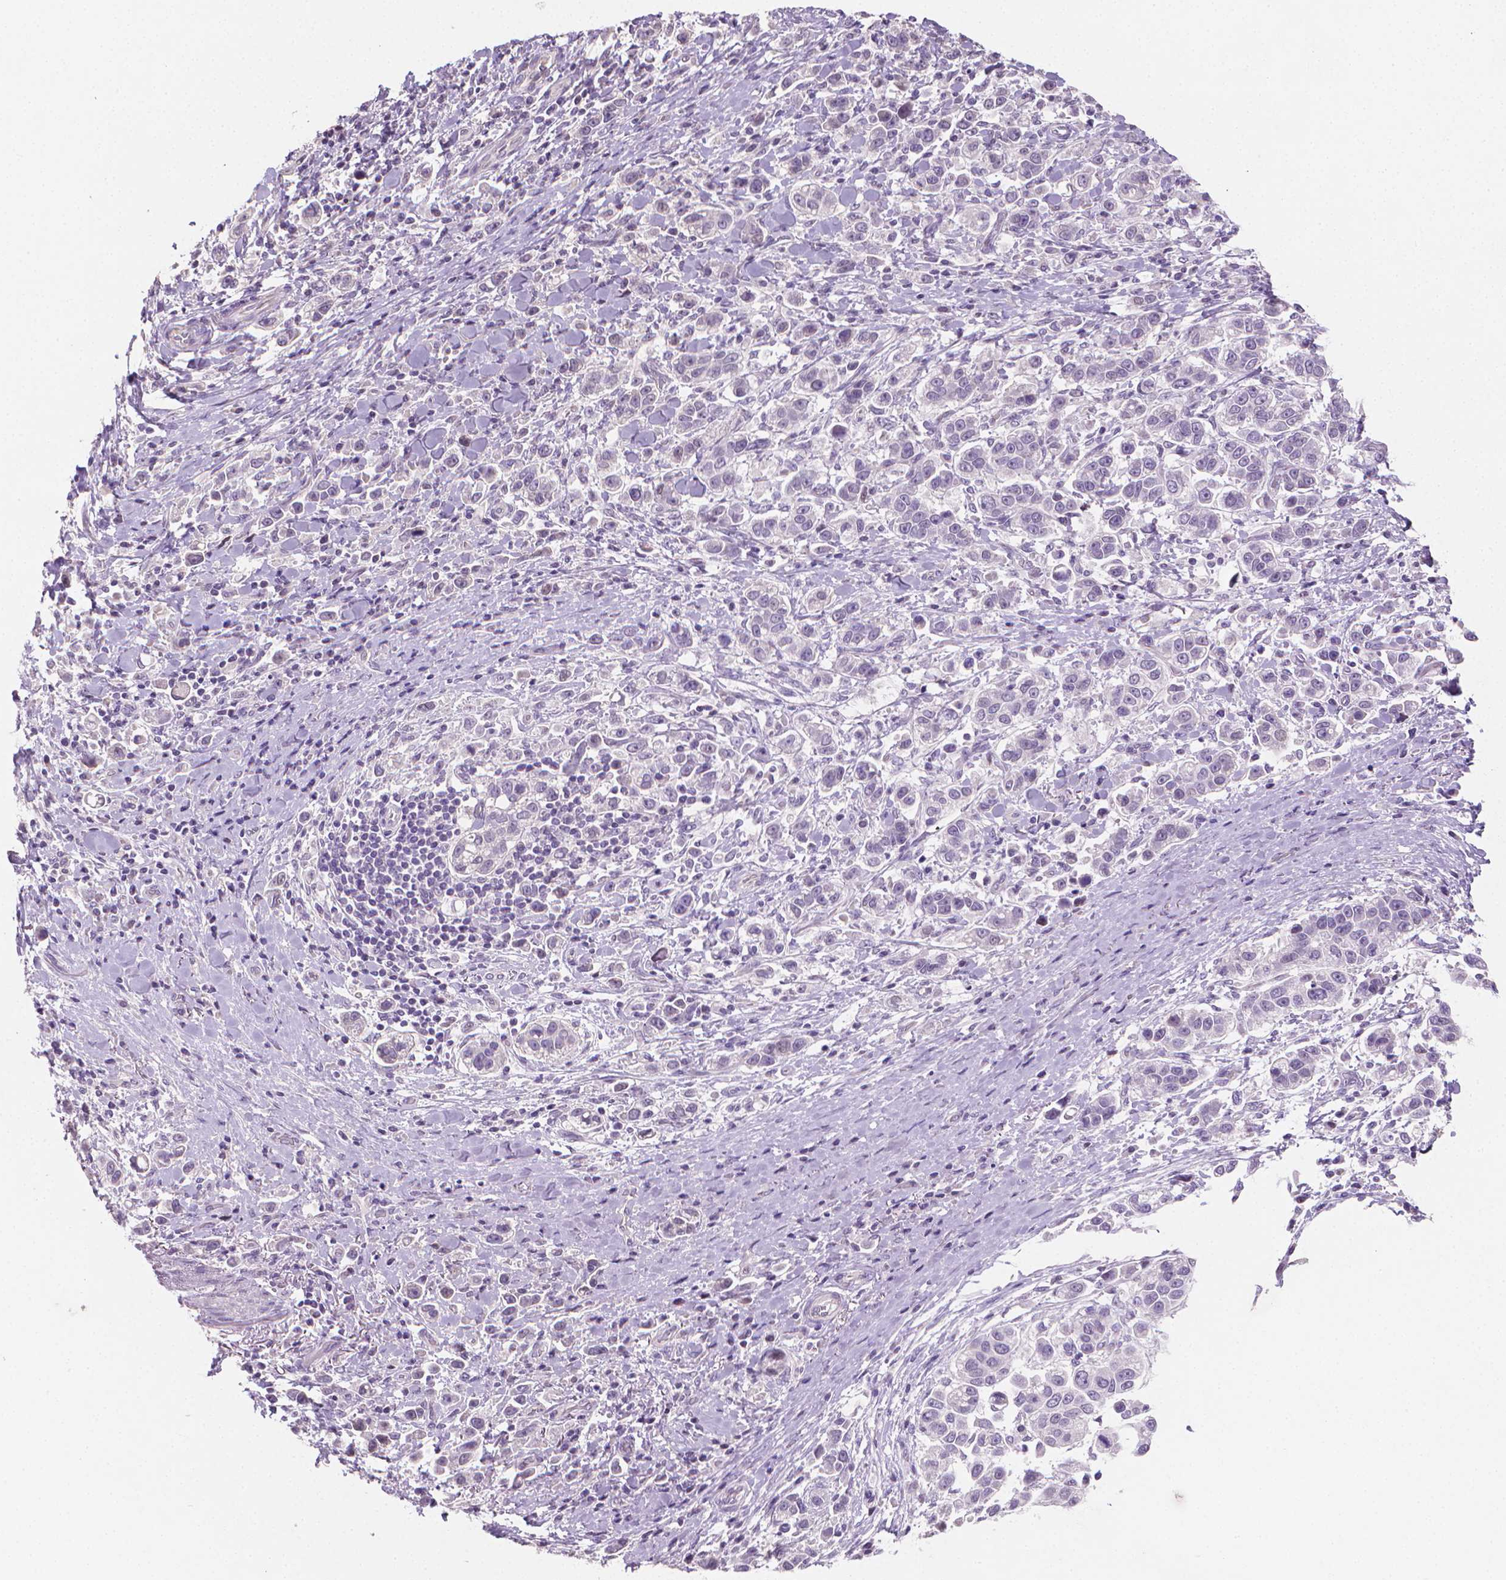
{"staining": {"intensity": "negative", "quantity": "none", "location": "none"}, "tissue": "stomach cancer", "cell_type": "Tumor cells", "image_type": "cancer", "snomed": [{"axis": "morphology", "description": "Adenocarcinoma, NOS"}, {"axis": "topography", "description": "Stomach"}], "caption": "High power microscopy micrograph of an IHC micrograph of stomach cancer, revealing no significant positivity in tumor cells. (Stains: DAB (3,3'-diaminobenzidine) immunohistochemistry (IHC) with hematoxylin counter stain, Microscopy: brightfield microscopy at high magnification).", "gene": "CLXN", "patient": {"sex": "male", "age": 93}}